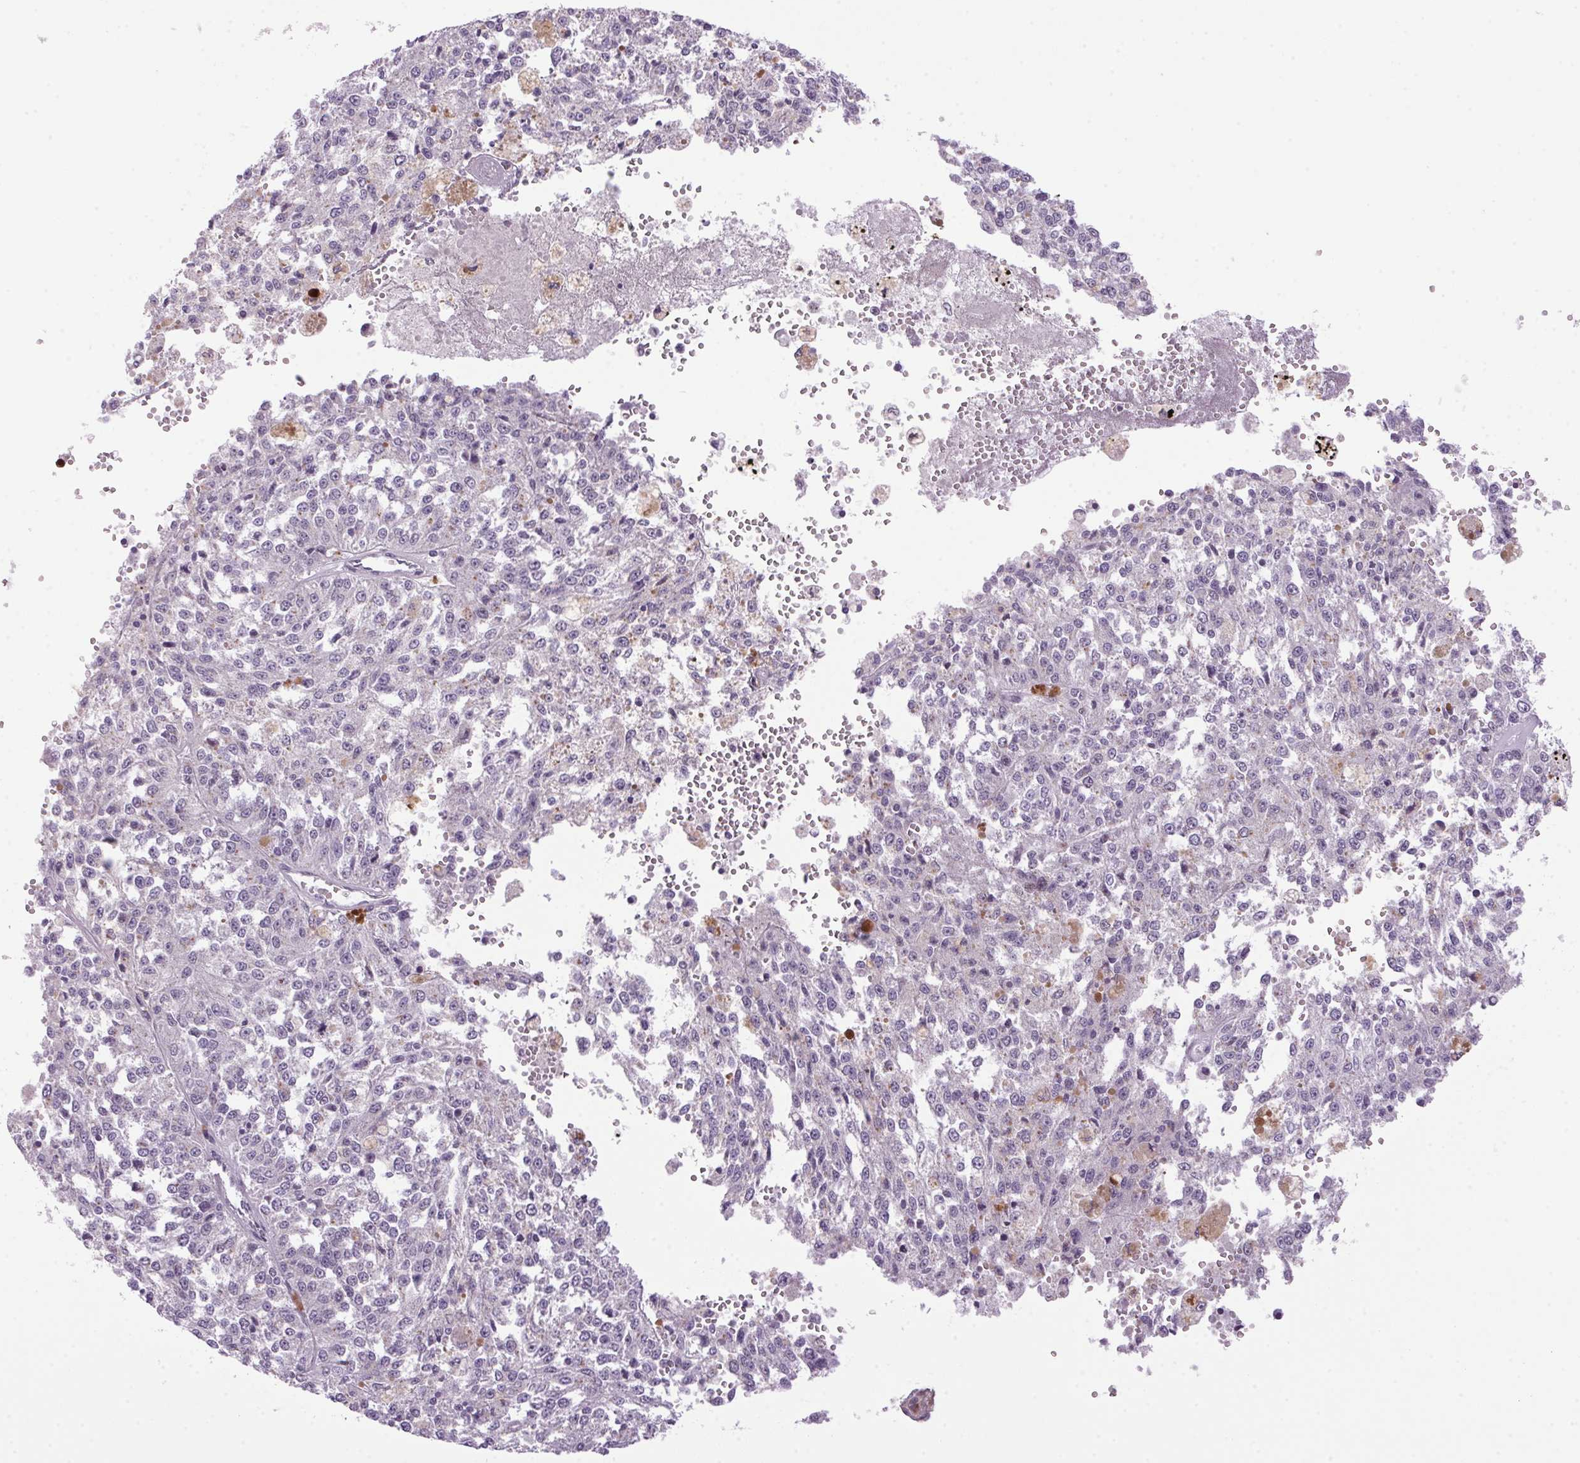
{"staining": {"intensity": "negative", "quantity": "none", "location": "none"}, "tissue": "melanoma", "cell_type": "Tumor cells", "image_type": "cancer", "snomed": [{"axis": "morphology", "description": "Malignant melanoma, Metastatic site"}, {"axis": "topography", "description": "Lymph node"}], "caption": "Melanoma was stained to show a protein in brown. There is no significant expression in tumor cells.", "gene": "AKR1E2", "patient": {"sex": "female", "age": 64}}